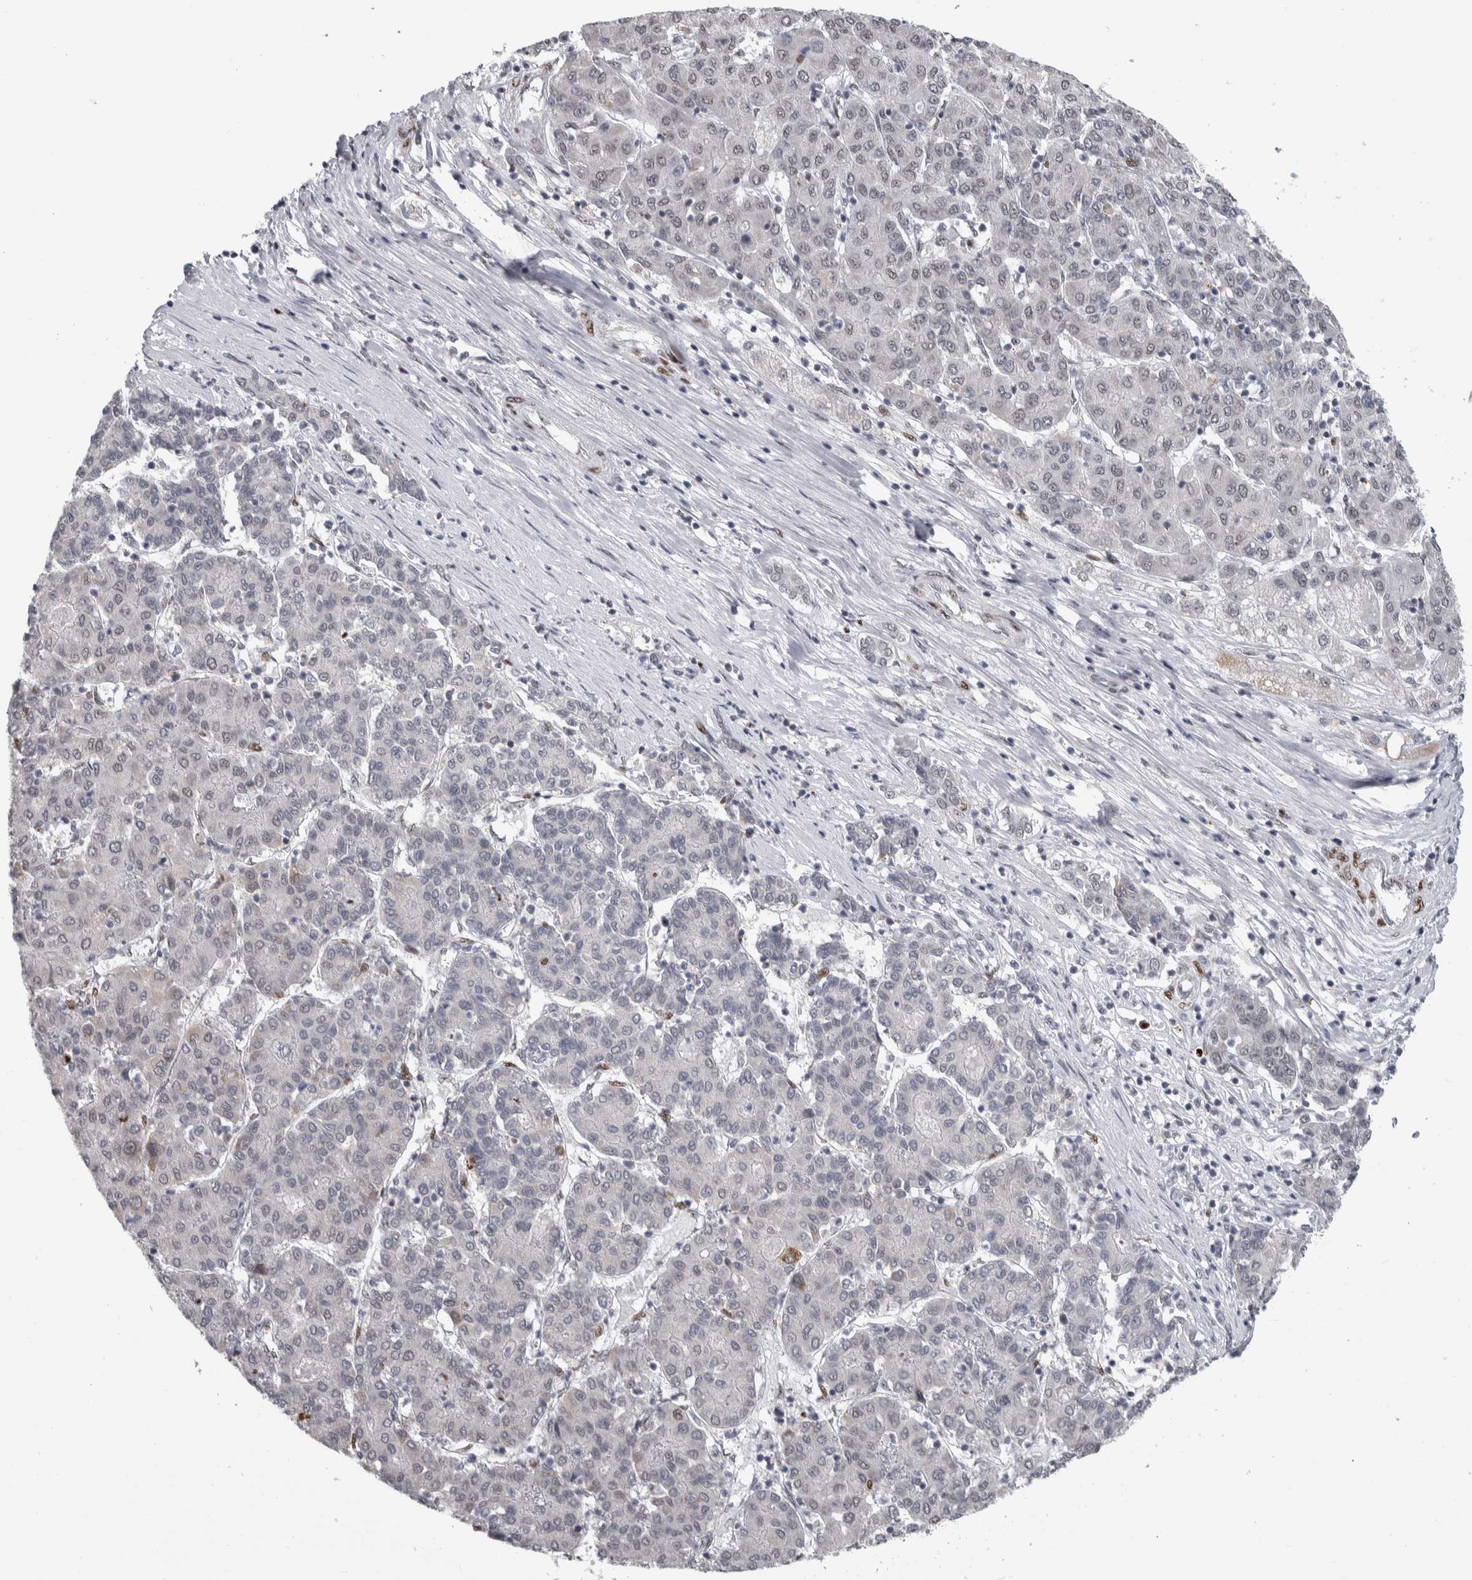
{"staining": {"intensity": "negative", "quantity": "none", "location": "none"}, "tissue": "liver cancer", "cell_type": "Tumor cells", "image_type": "cancer", "snomed": [{"axis": "morphology", "description": "Carcinoma, Hepatocellular, NOS"}, {"axis": "topography", "description": "Liver"}], "caption": "Immunohistochemical staining of liver hepatocellular carcinoma reveals no significant expression in tumor cells.", "gene": "HEXIM2", "patient": {"sex": "male", "age": 65}}